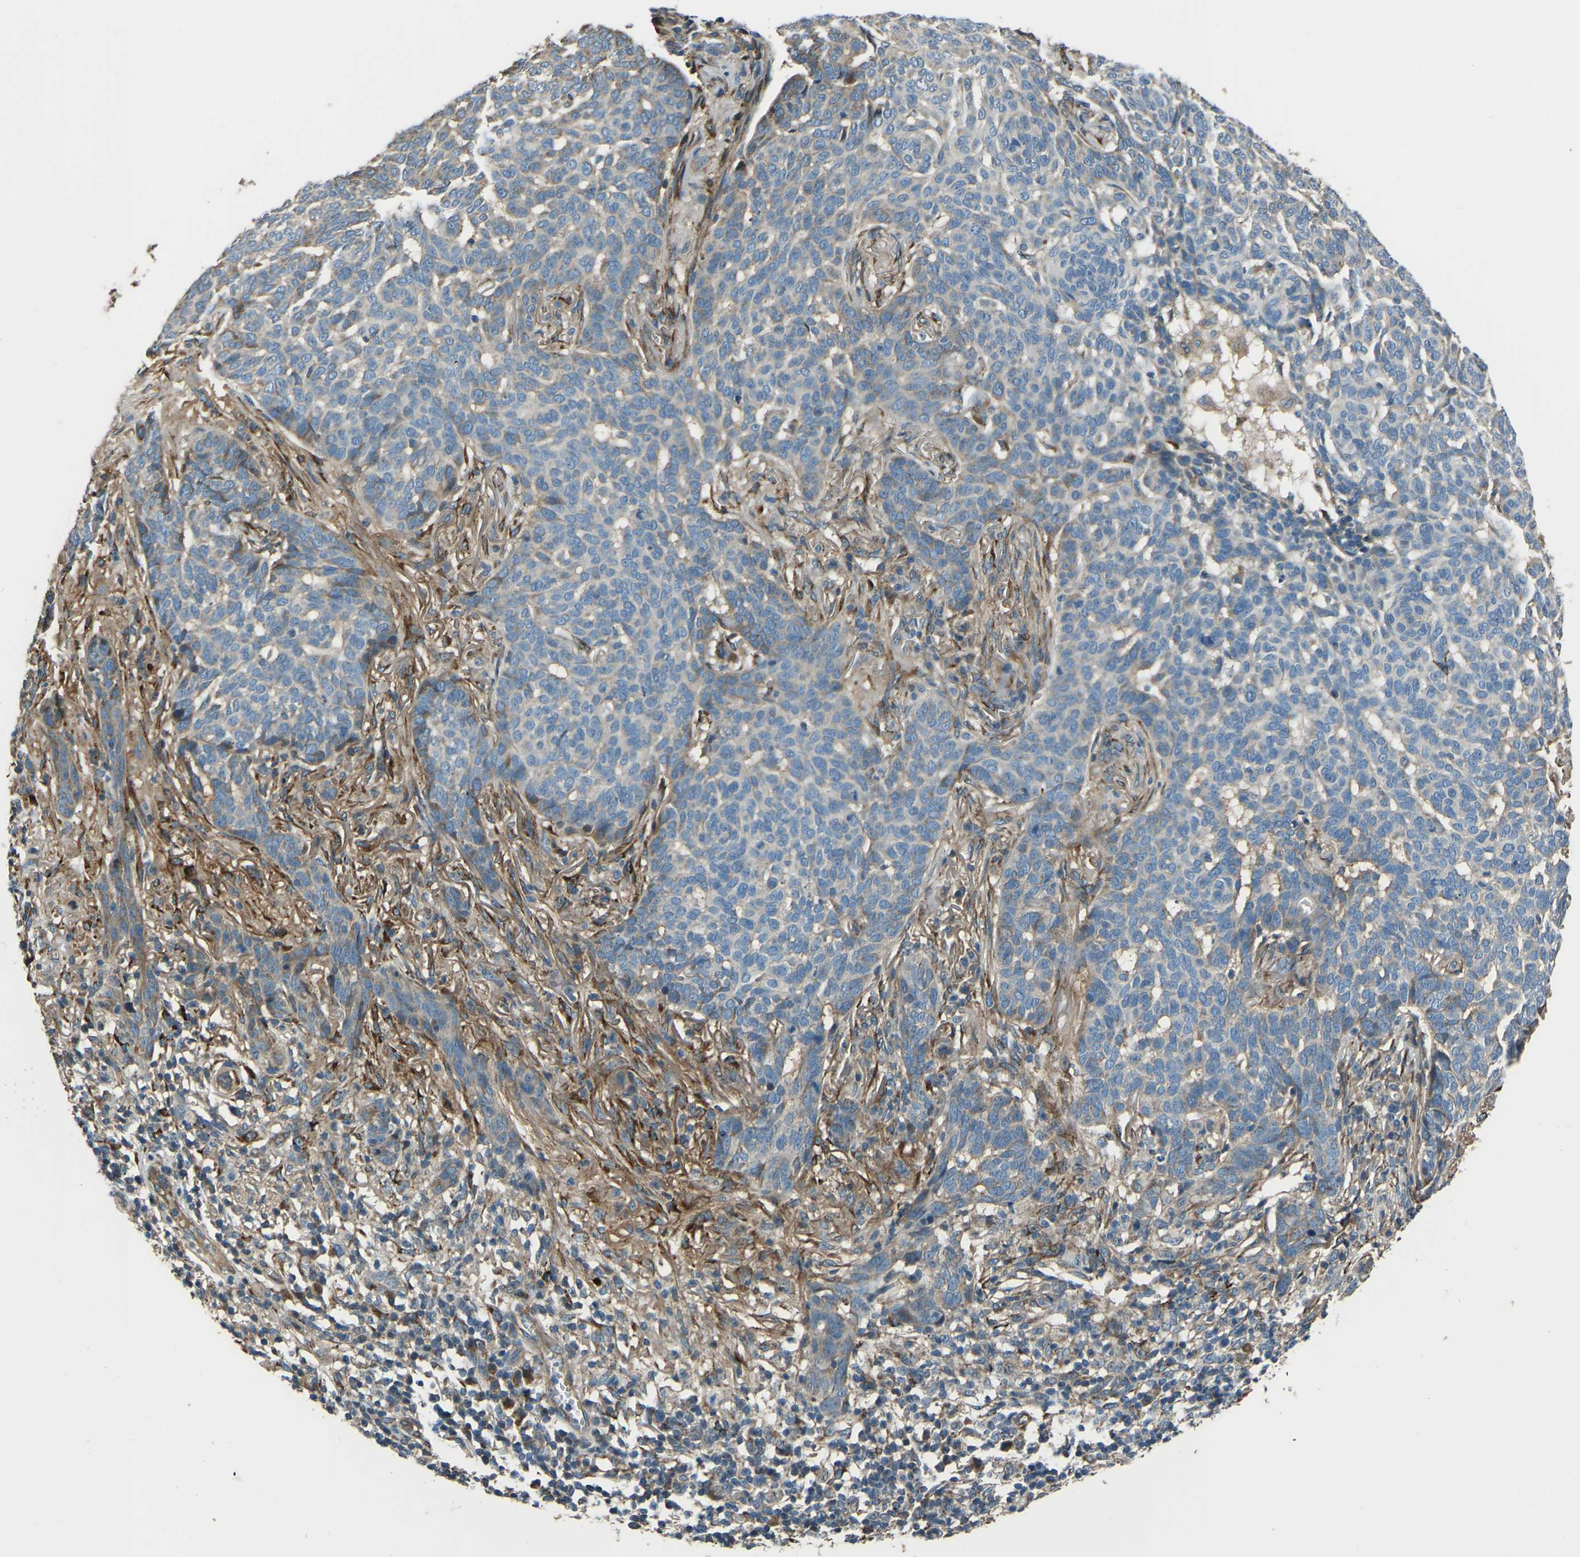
{"staining": {"intensity": "negative", "quantity": "none", "location": "none"}, "tissue": "skin cancer", "cell_type": "Tumor cells", "image_type": "cancer", "snomed": [{"axis": "morphology", "description": "Basal cell carcinoma"}, {"axis": "topography", "description": "Skin"}], "caption": "Micrograph shows no protein staining in tumor cells of basal cell carcinoma (skin) tissue. Nuclei are stained in blue.", "gene": "COL3A1", "patient": {"sex": "male", "age": 85}}